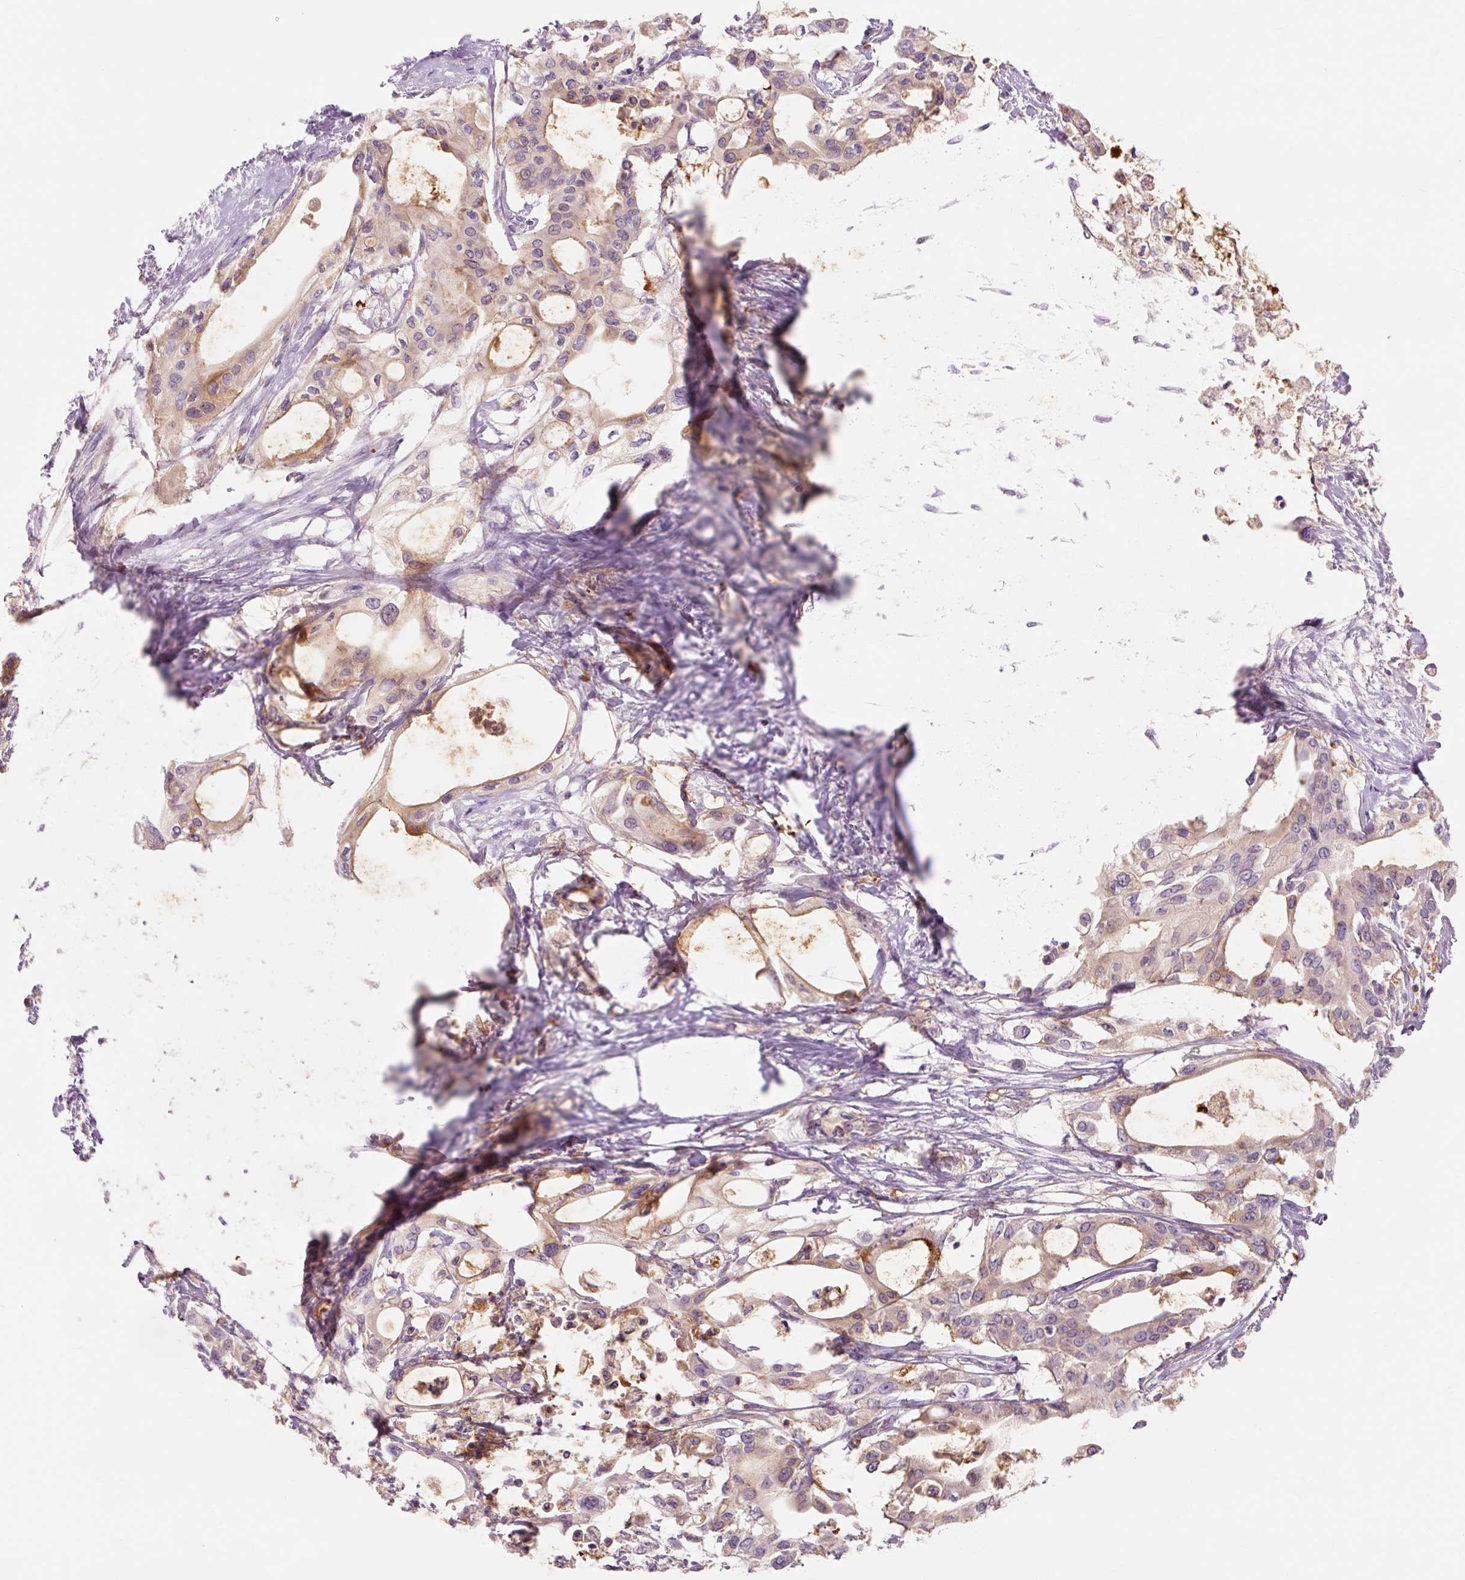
{"staining": {"intensity": "moderate", "quantity": "25%-75%", "location": "cytoplasmic/membranous"}, "tissue": "pancreatic cancer", "cell_type": "Tumor cells", "image_type": "cancer", "snomed": [{"axis": "morphology", "description": "Adenocarcinoma, NOS"}, {"axis": "topography", "description": "Pancreas"}], "caption": "Protein expression analysis of human pancreatic adenocarcinoma reveals moderate cytoplasmic/membranous positivity in about 25%-75% of tumor cells. Immunohistochemistry (ihc) stains the protein of interest in brown and the nuclei are stained blue.", "gene": "OR8K1", "patient": {"sex": "female", "age": 68}}